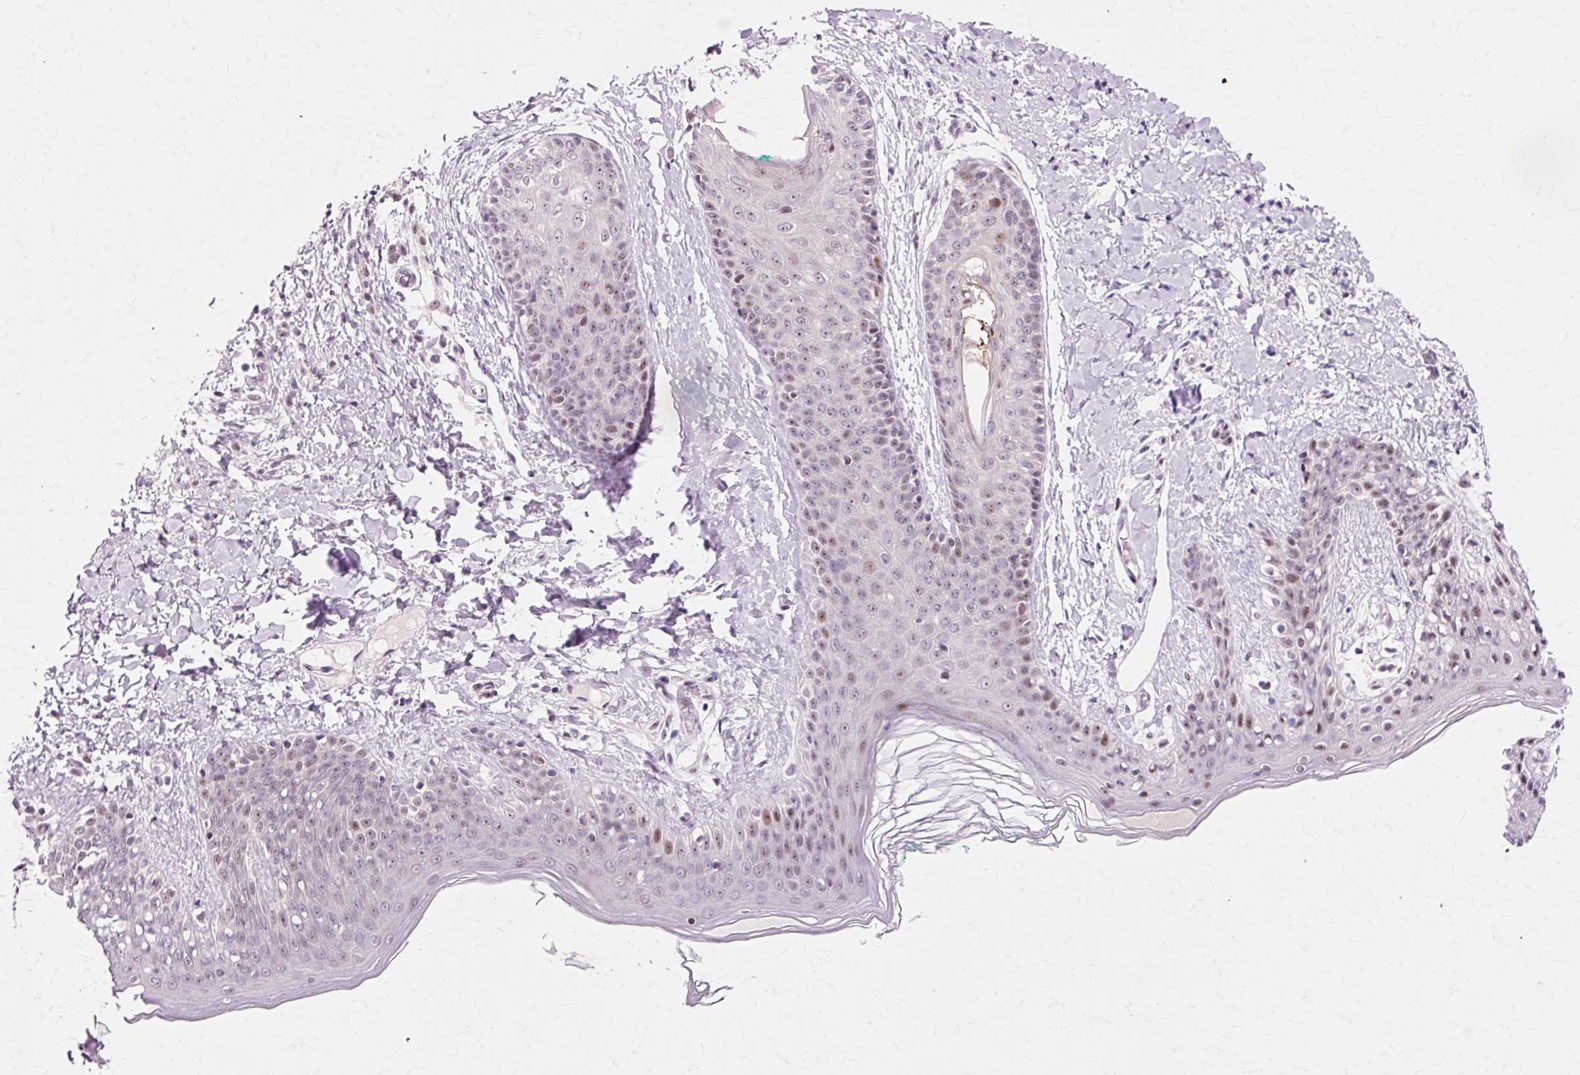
{"staining": {"intensity": "weak", "quantity": "<25%", "location": "nuclear"}, "tissue": "skin", "cell_type": "Fibroblasts", "image_type": "normal", "snomed": [{"axis": "morphology", "description": "Normal tissue, NOS"}, {"axis": "topography", "description": "Skin"}], "caption": "Fibroblasts are negative for protein expression in unremarkable human skin. (Stains: DAB IHC with hematoxylin counter stain, Microscopy: brightfield microscopy at high magnification).", "gene": "MACROD2", "patient": {"sex": "male", "age": 16}}